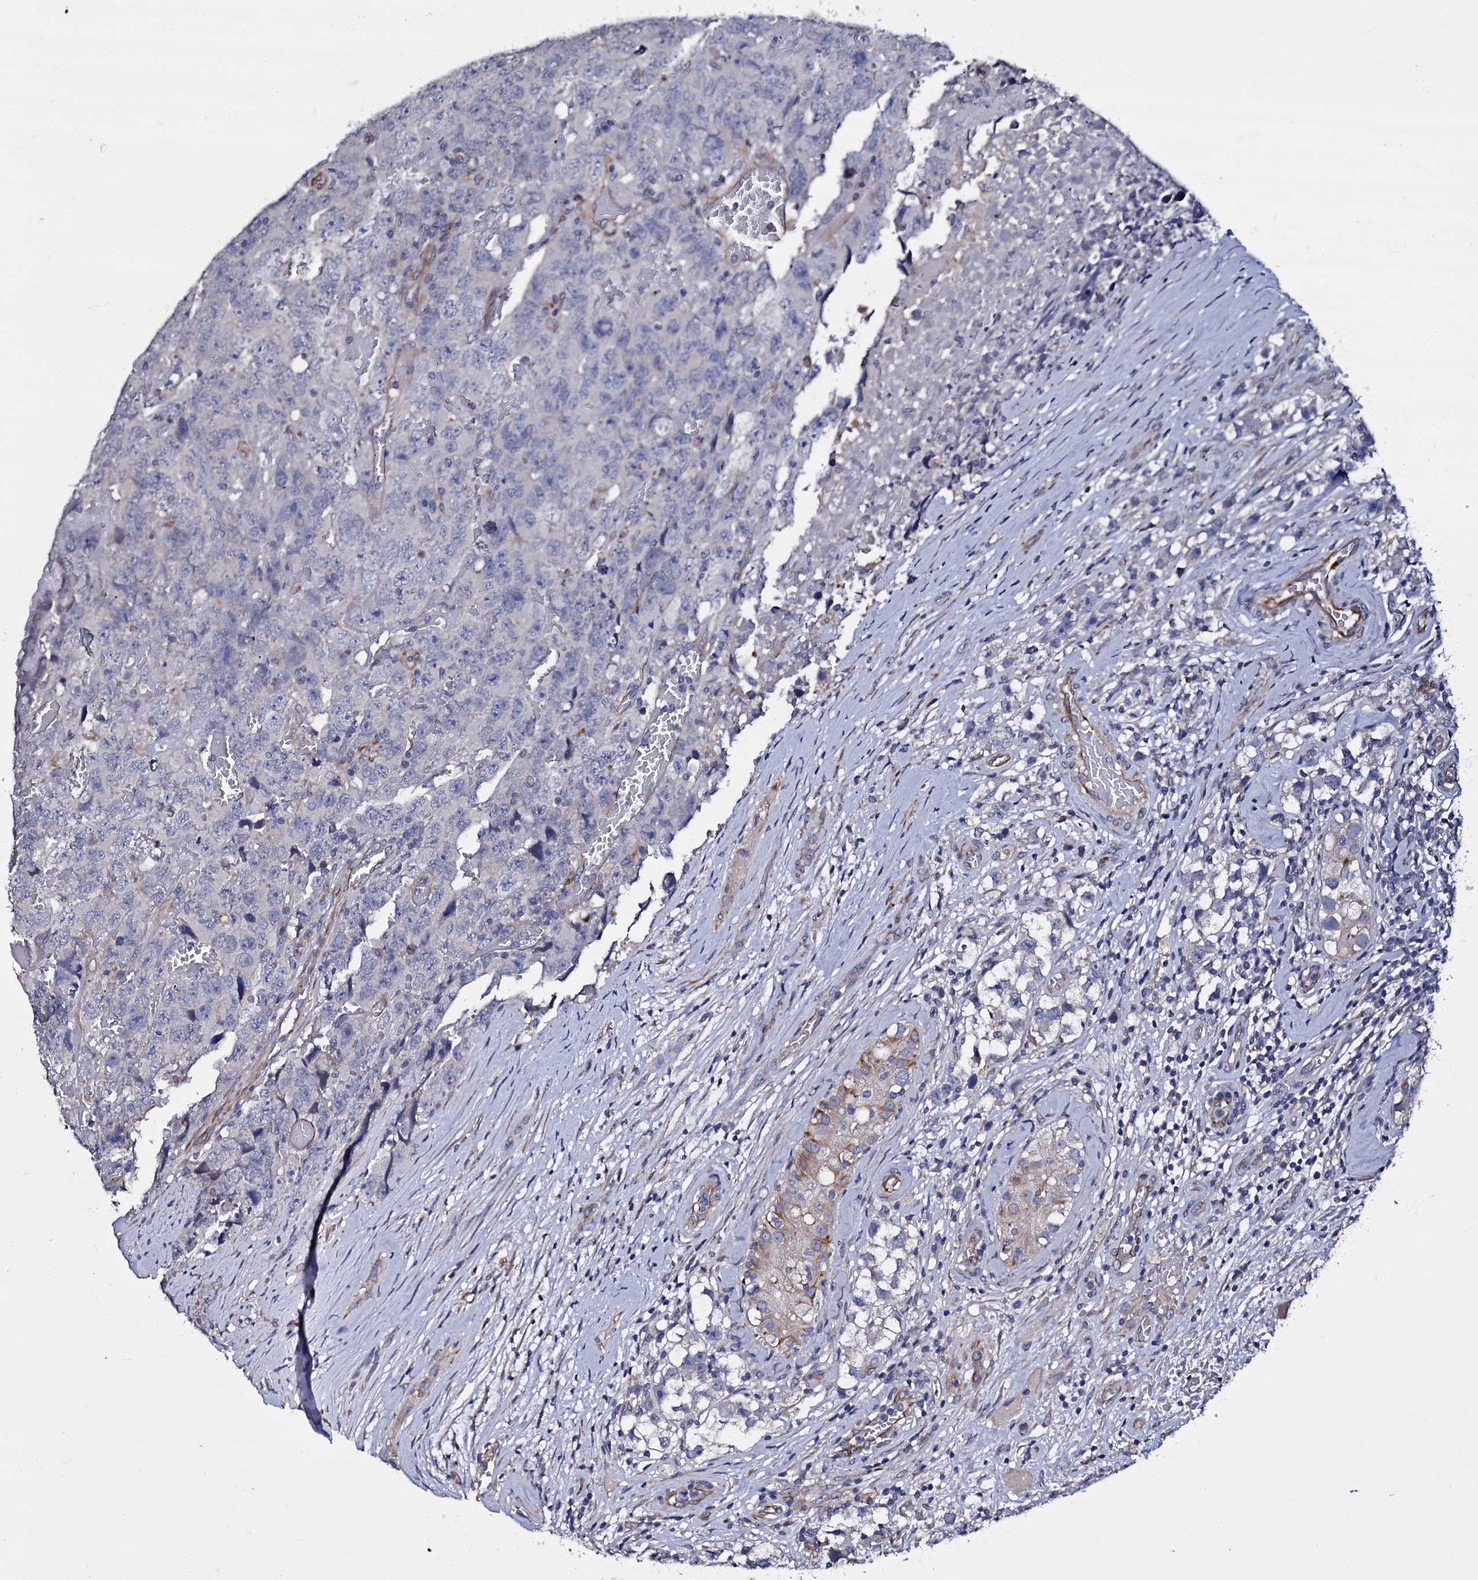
{"staining": {"intensity": "negative", "quantity": "none", "location": "none"}, "tissue": "testis cancer", "cell_type": "Tumor cells", "image_type": "cancer", "snomed": [{"axis": "morphology", "description": "Carcinoma, Embryonal, NOS"}, {"axis": "topography", "description": "Testis"}], "caption": "The histopathology image exhibits no staining of tumor cells in testis cancer. The staining was performed using DAB (3,3'-diaminobenzidine) to visualize the protein expression in brown, while the nuclei were stained in blue with hematoxylin (Magnification: 20x).", "gene": "BCL2L14", "patient": {"sex": "male", "age": 45}}